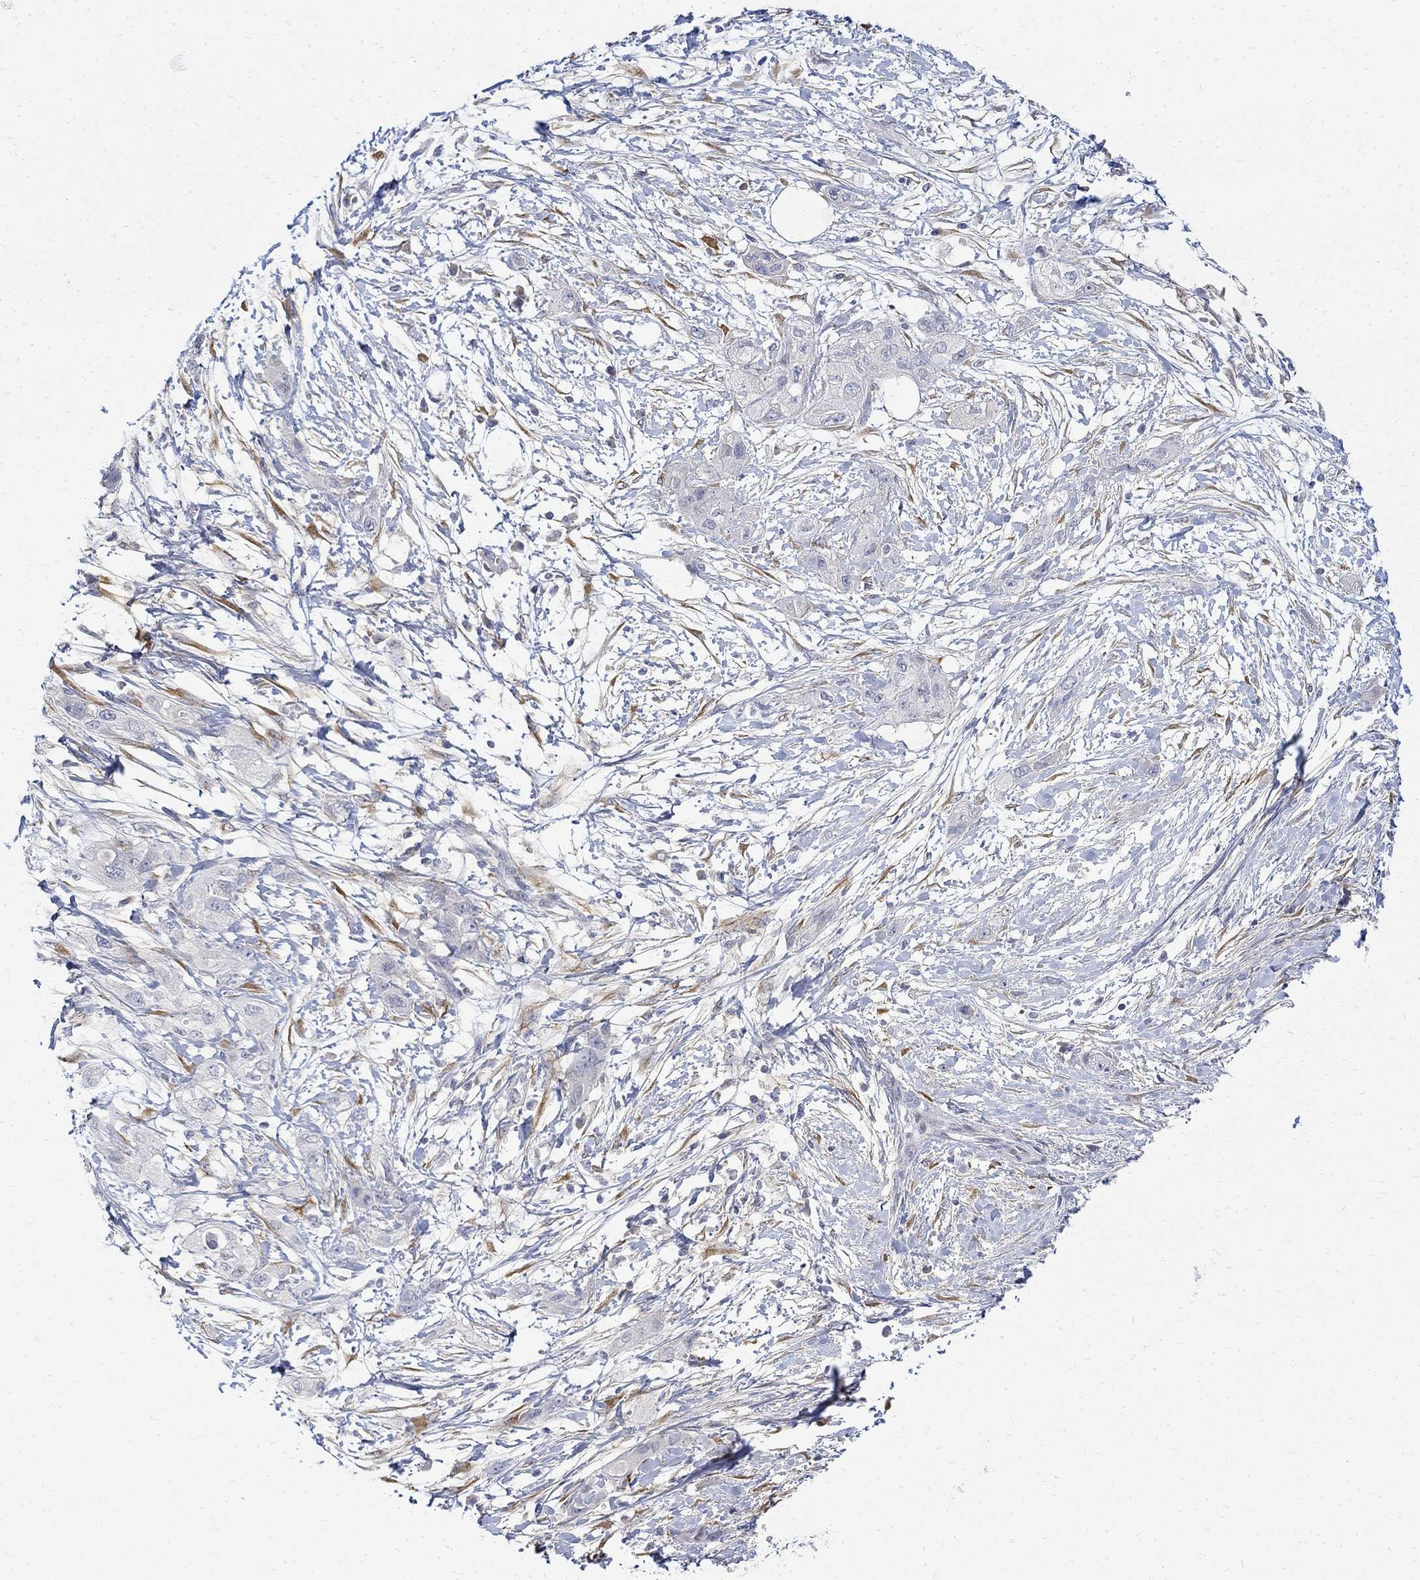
{"staining": {"intensity": "negative", "quantity": "none", "location": "none"}, "tissue": "pancreatic cancer", "cell_type": "Tumor cells", "image_type": "cancer", "snomed": [{"axis": "morphology", "description": "Adenocarcinoma, NOS"}, {"axis": "topography", "description": "Pancreas"}], "caption": "A high-resolution image shows IHC staining of pancreatic cancer, which shows no significant positivity in tumor cells. (DAB IHC, high magnification).", "gene": "FNDC5", "patient": {"sex": "male", "age": 72}}